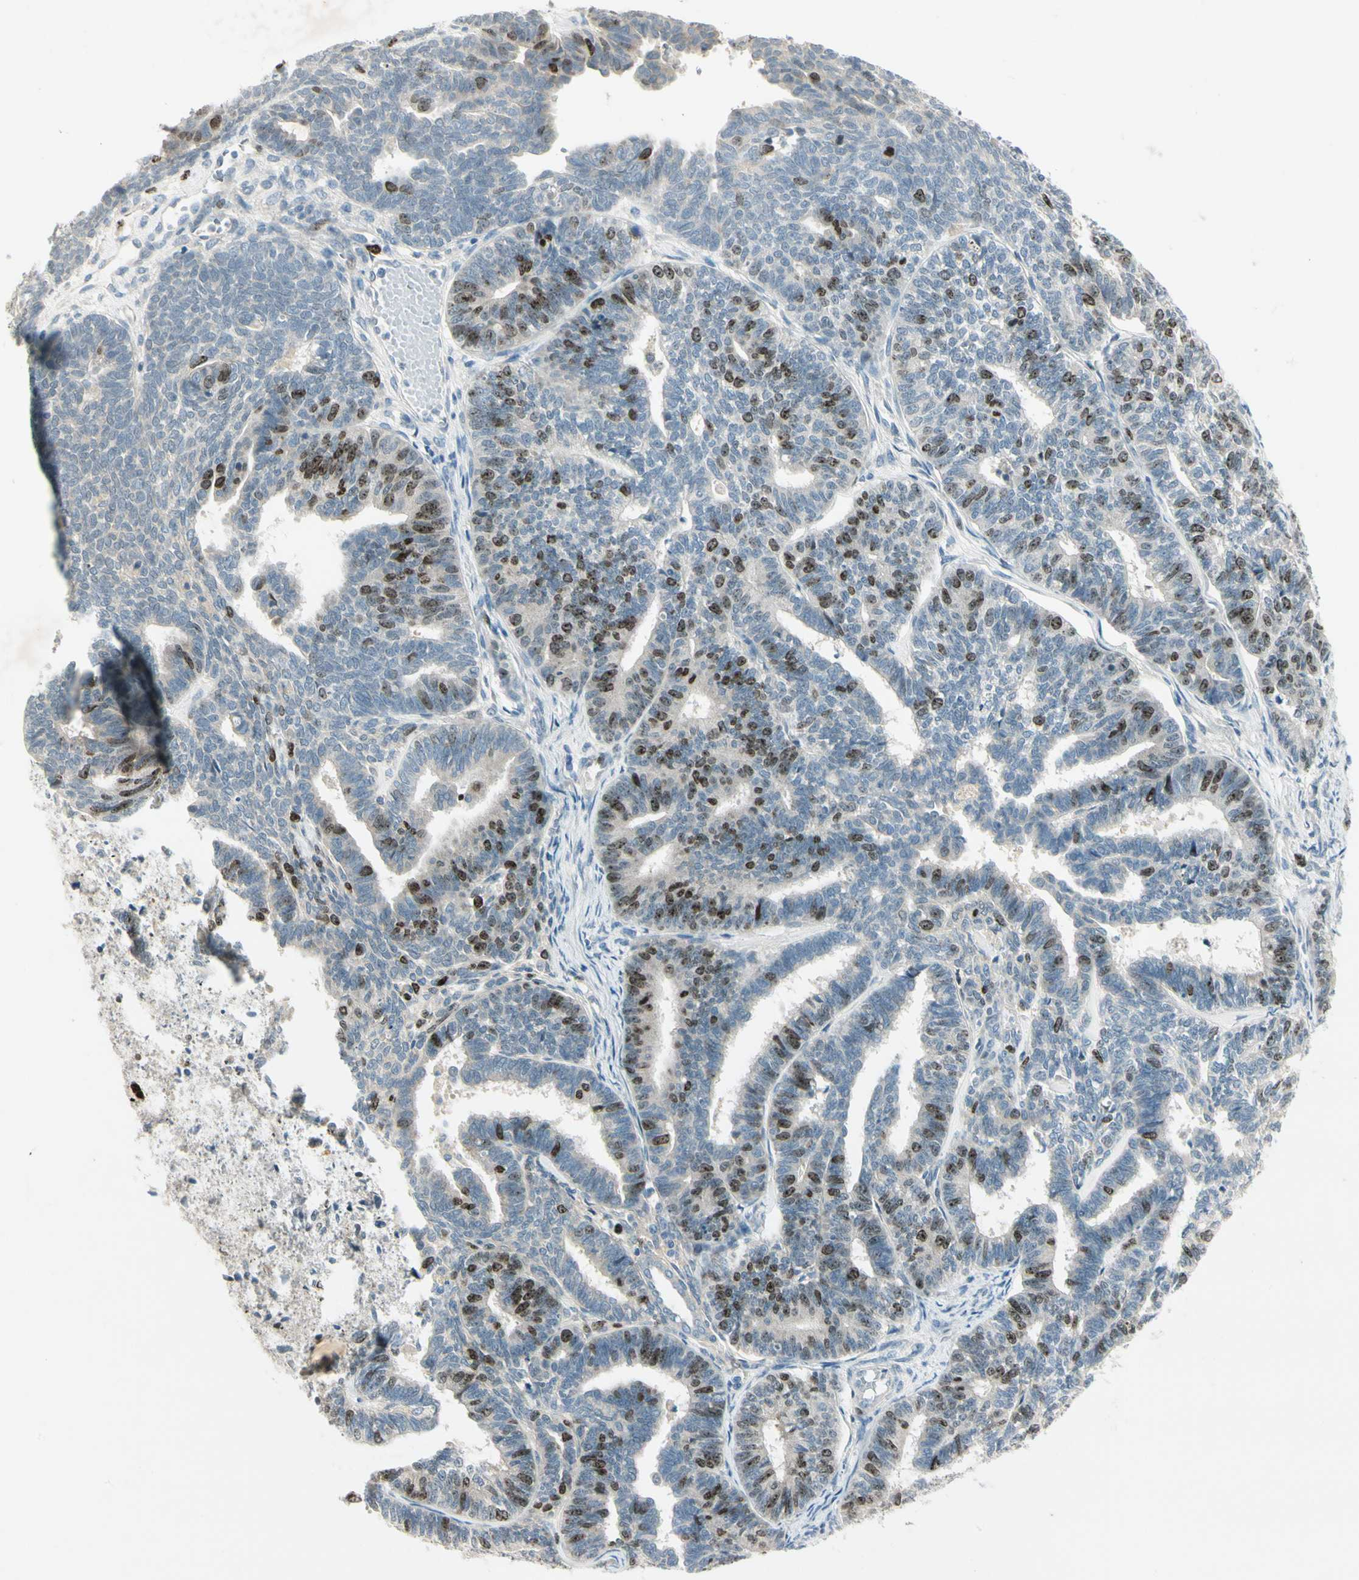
{"staining": {"intensity": "strong", "quantity": "<25%", "location": "nuclear"}, "tissue": "endometrial cancer", "cell_type": "Tumor cells", "image_type": "cancer", "snomed": [{"axis": "morphology", "description": "Adenocarcinoma, NOS"}, {"axis": "topography", "description": "Endometrium"}], "caption": "The micrograph shows immunohistochemical staining of endometrial cancer. There is strong nuclear staining is appreciated in approximately <25% of tumor cells. (IHC, brightfield microscopy, high magnification).", "gene": "PITX1", "patient": {"sex": "female", "age": 70}}